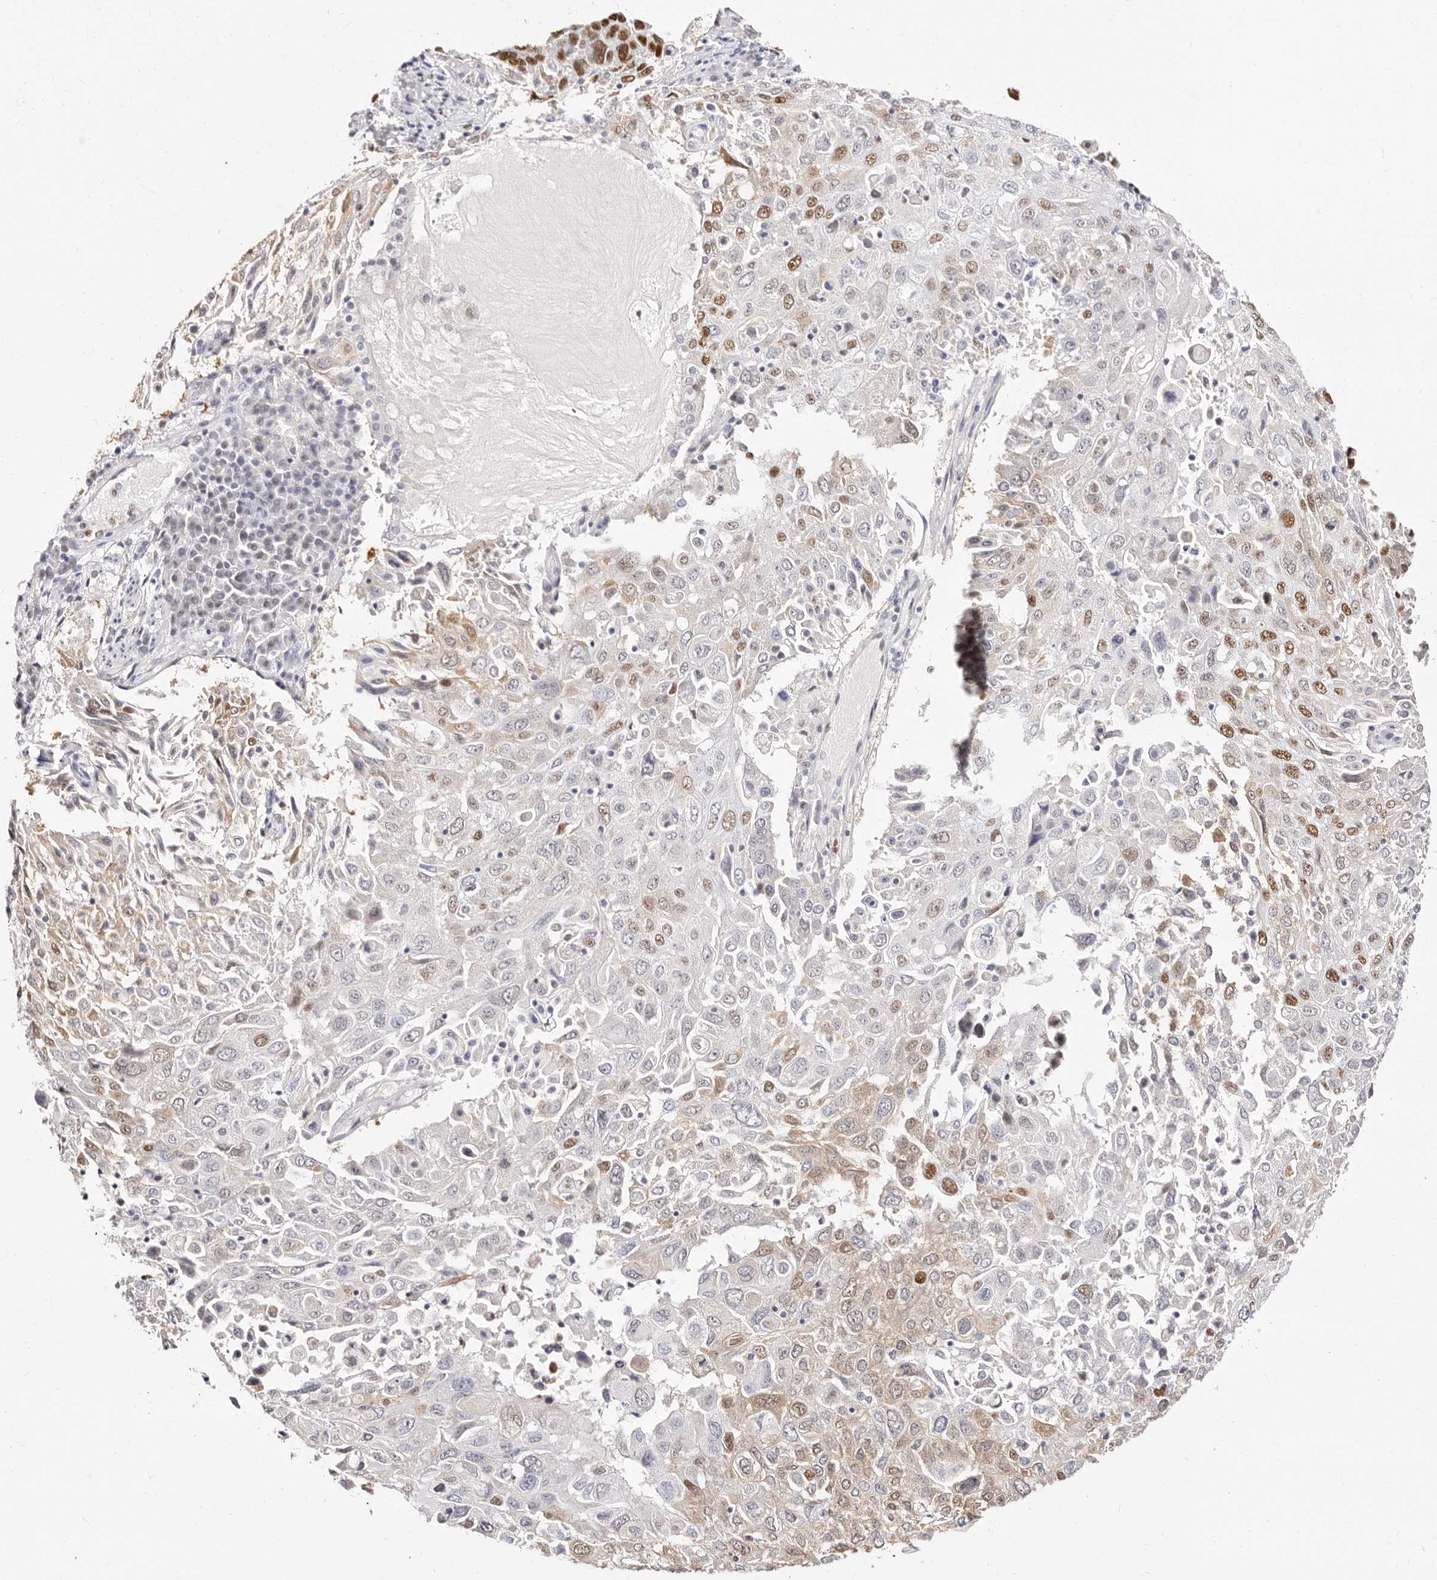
{"staining": {"intensity": "moderate", "quantity": "25%-75%", "location": "nuclear"}, "tissue": "lung cancer", "cell_type": "Tumor cells", "image_type": "cancer", "snomed": [{"axis": "morphology", "description": "Squamous cell carcinoma, NOS"}, {"axis": "topography", "description": "Lung"}], "caption": "Moderate nuclear staining for a protein is identified in approximately 25%-75% of tumor cells of lung cancer using immunohistochemistry.", "gene": "TKT", "patient": {"sex": "male", "age": 65}}